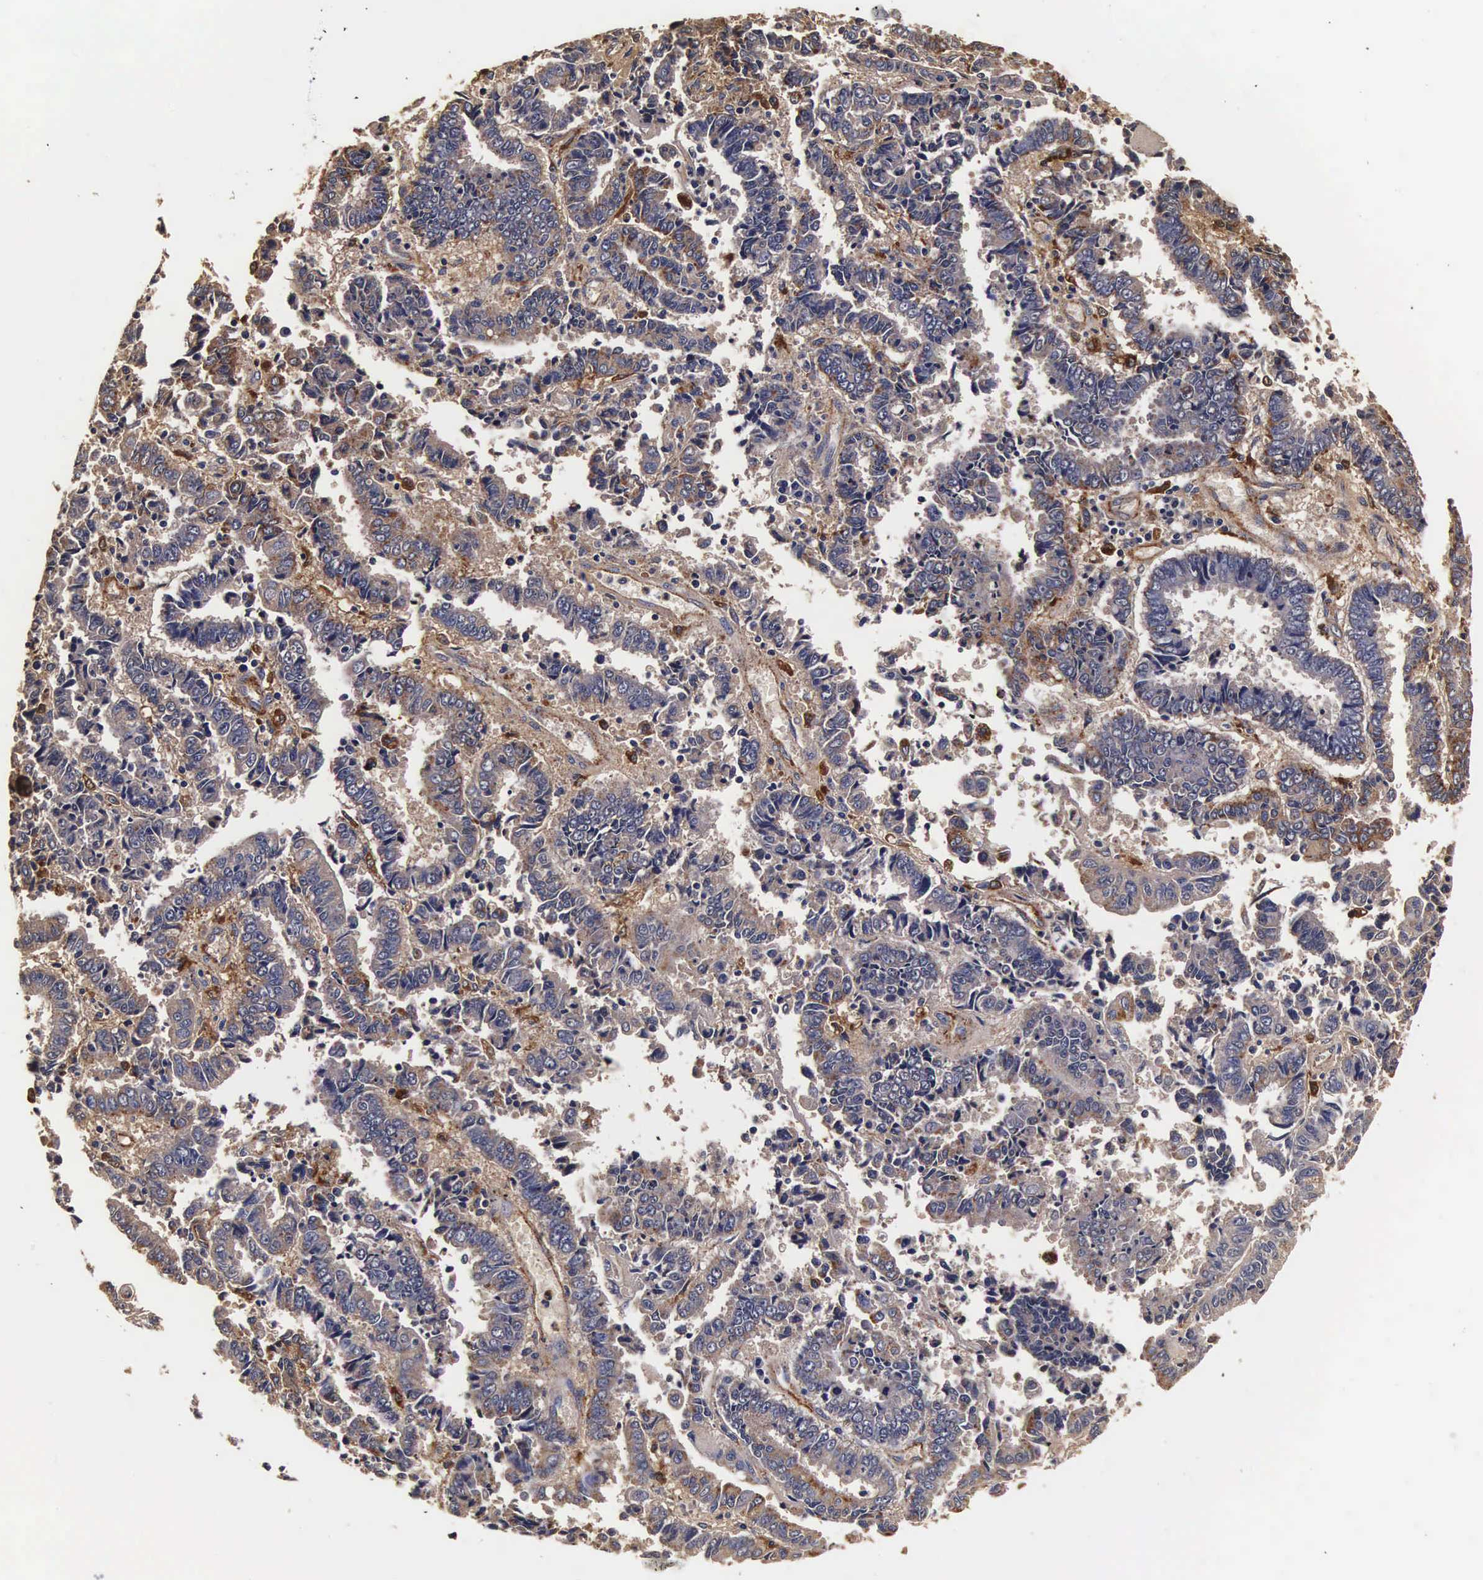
{"staining": {"intensity": "strong", "quantity": ">75%", "location": "cytoplasmic/membranous"}, "tissue": "endometrial cancer", "cell_type": "Tumor cells", "image_type": "cancer", "snomed": [{"axis": "morphology", "description": "Adenocarcinoma, NOS"}, {"axis": "topography", "description": "Endometrium"}], "caption": "Endometrial cancer (adenocarcinoma) tissue displays strong cytoplasmic/membranous staining in about >75% of tumor cells, visualized by immunohistochemistry. The protein is stained brown, and the nuclei are stained in blue (DAB (3,3'-diaminobenzidine) IHC with brightfield microscopy, high magnification).", "gene": "CTSB", "patient": {"sex": "female", "age": 75}}